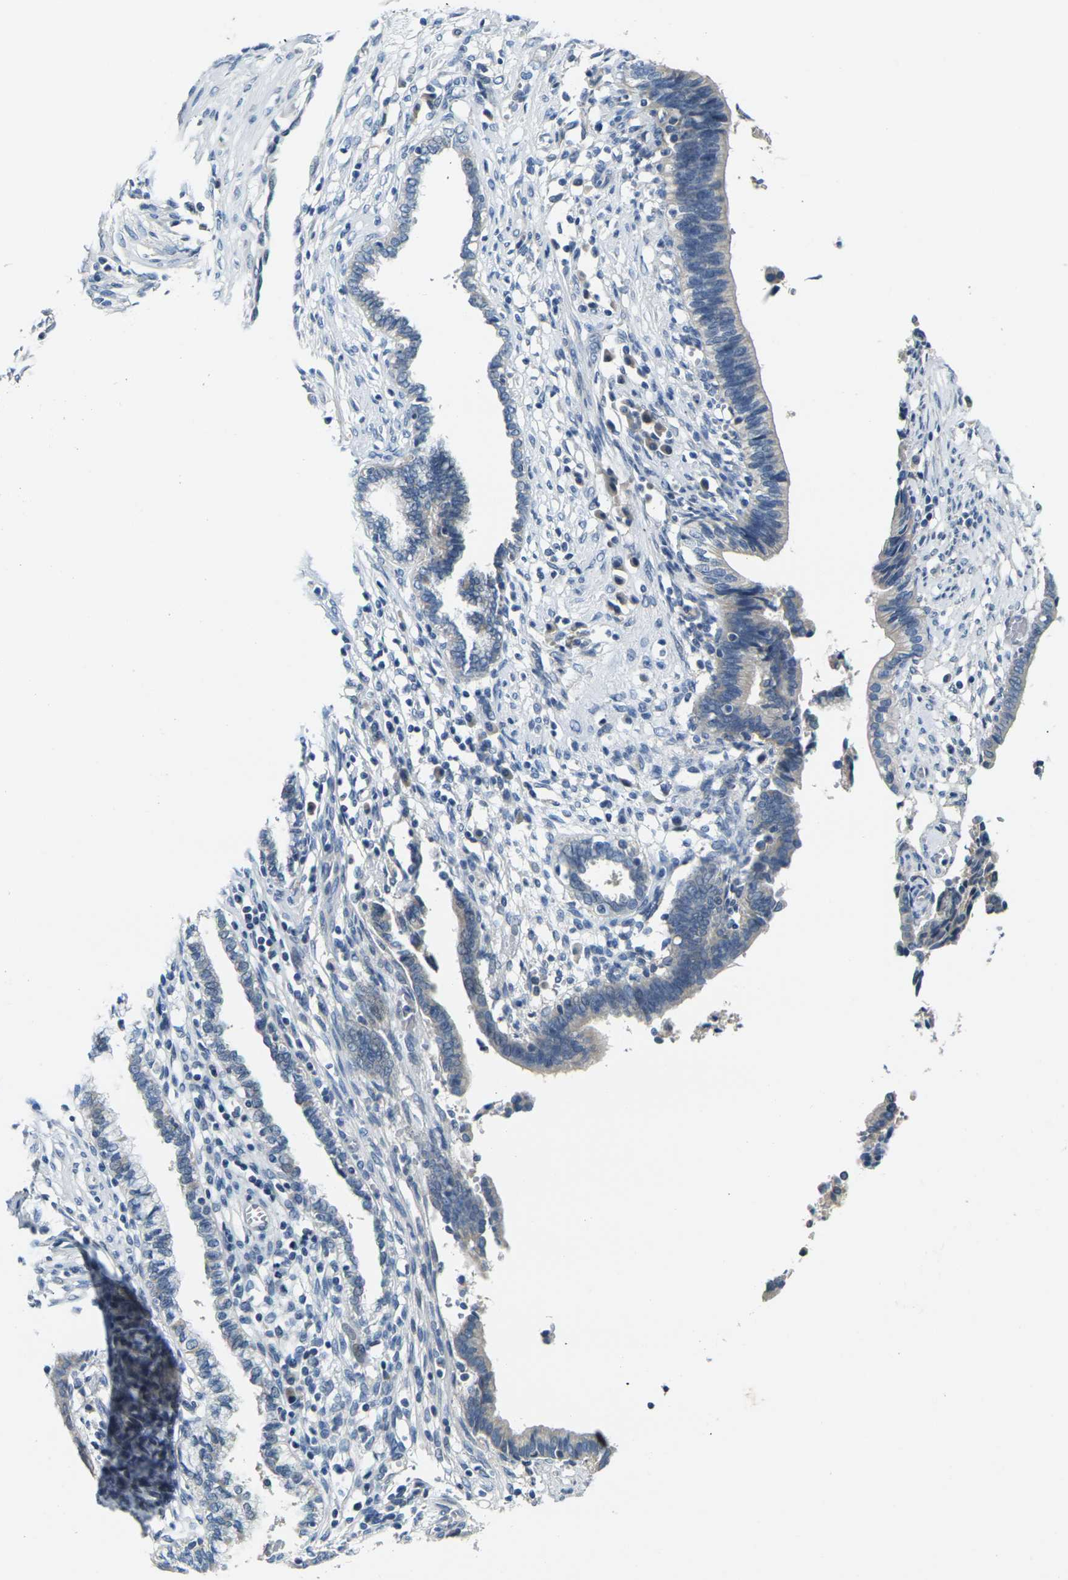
{"staining": {"intensity": "negative", "quantity": "none", "location": "none"}, "tissue": "cervical cancer", "cell_type": "Tumor cells", "image_type": "cancer", "snomed": [{"axis": "morphology", "description": "Adenocarcinoma, NOS"}, {"axis": "topography", "description": "Cervix"}], "caption": "Micrograph shows no protein staining in tumor cells of cervical cancer (adenocarcinoma) tissue. (DAB (3,3'-diaminobenzidine) IHC with hematoxylin counter stain).", "gene": "SHISAL2B", "patient": {"sex": "female", "age": 44}}